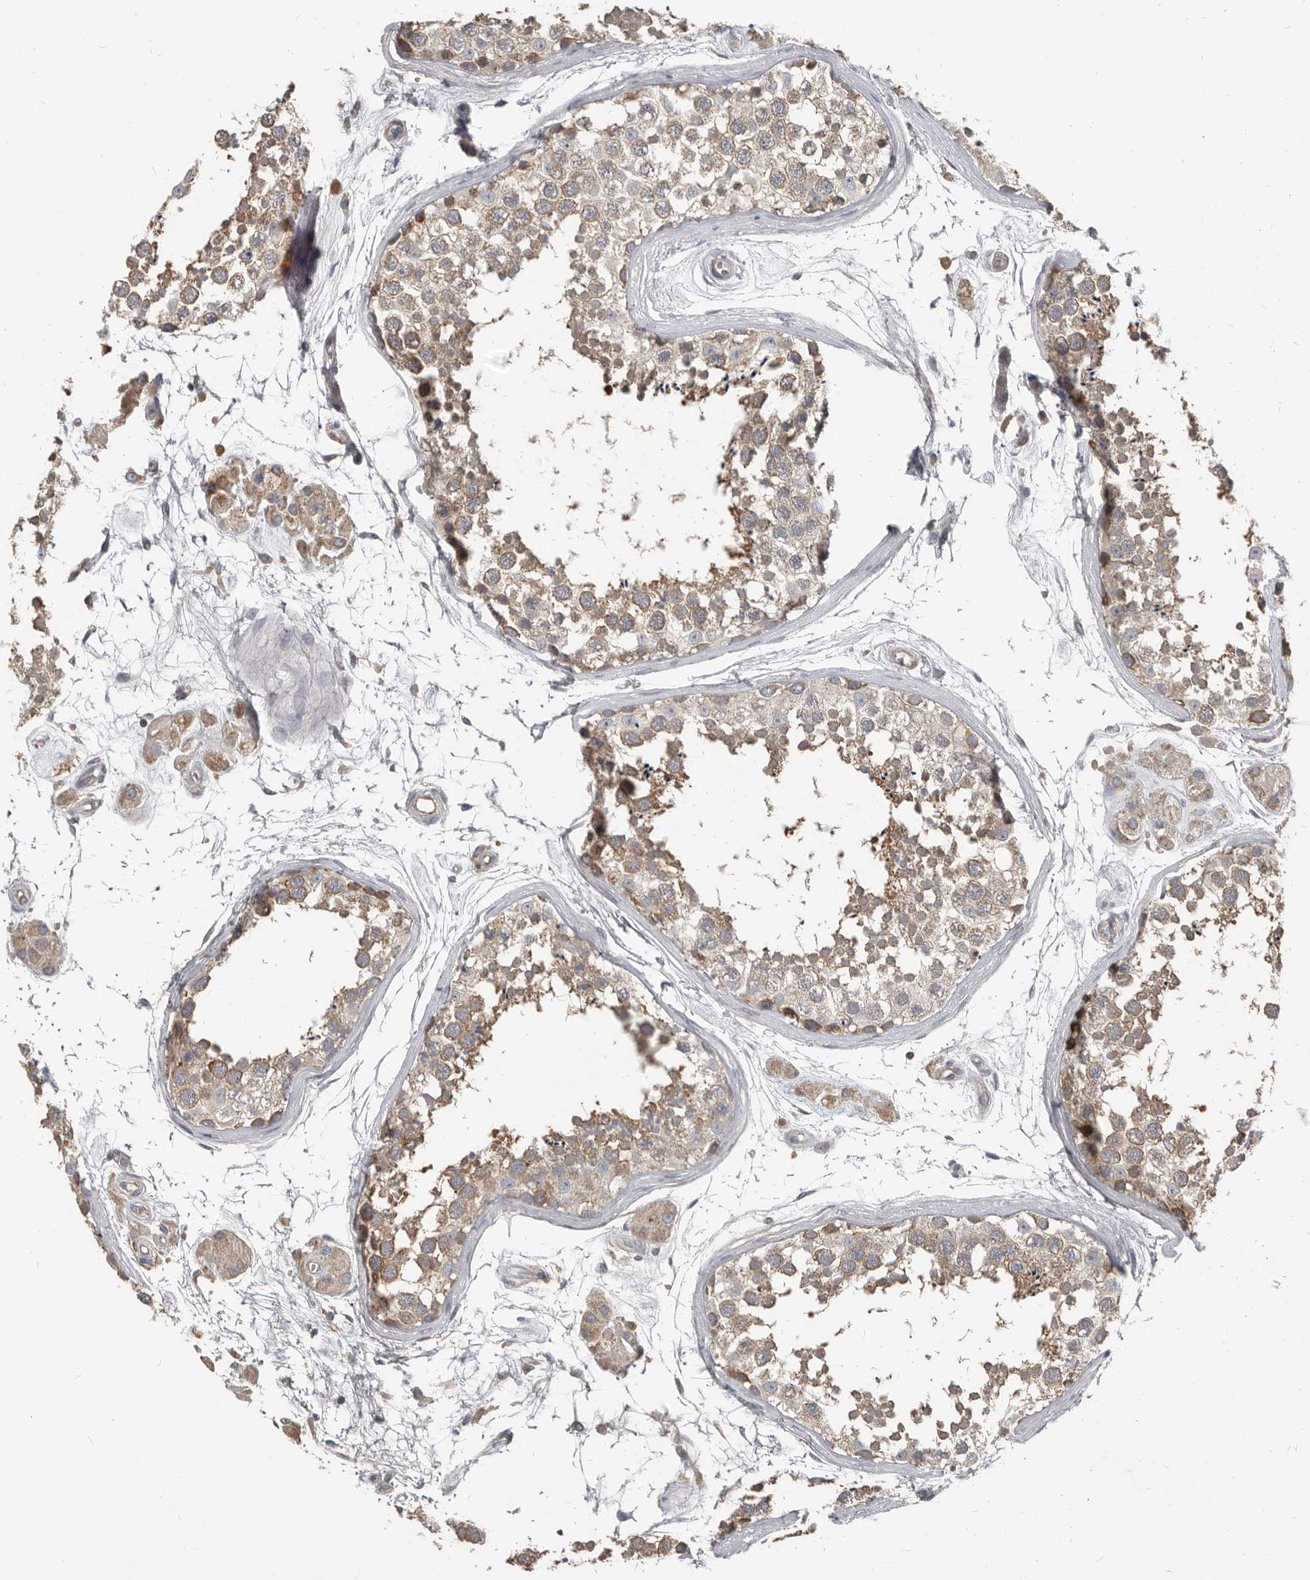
{"staining": {"intensity": "moderate", "quantity": "25%-75%", "location": "cytoplasmic/membranous"}, "tissue": "testis", "cell_type": "Cells in seminiferous ducts", "image_type": "normal", "snomed": [{"axis": "morphology", "description": "Normal tissue, NOS"}, {"axis": "topography", "description": "Testis"}], "caption": "A high-resolution photomicrograph shows immunohistochemistry (IHC) staining of normal testis, which displays moderate cytoplasmic/membranous expression in about 25%-75% of cells in seminiferous ducts.", "gene": "AKNAD1", "patient": {"sex": "male", "age": 56}}